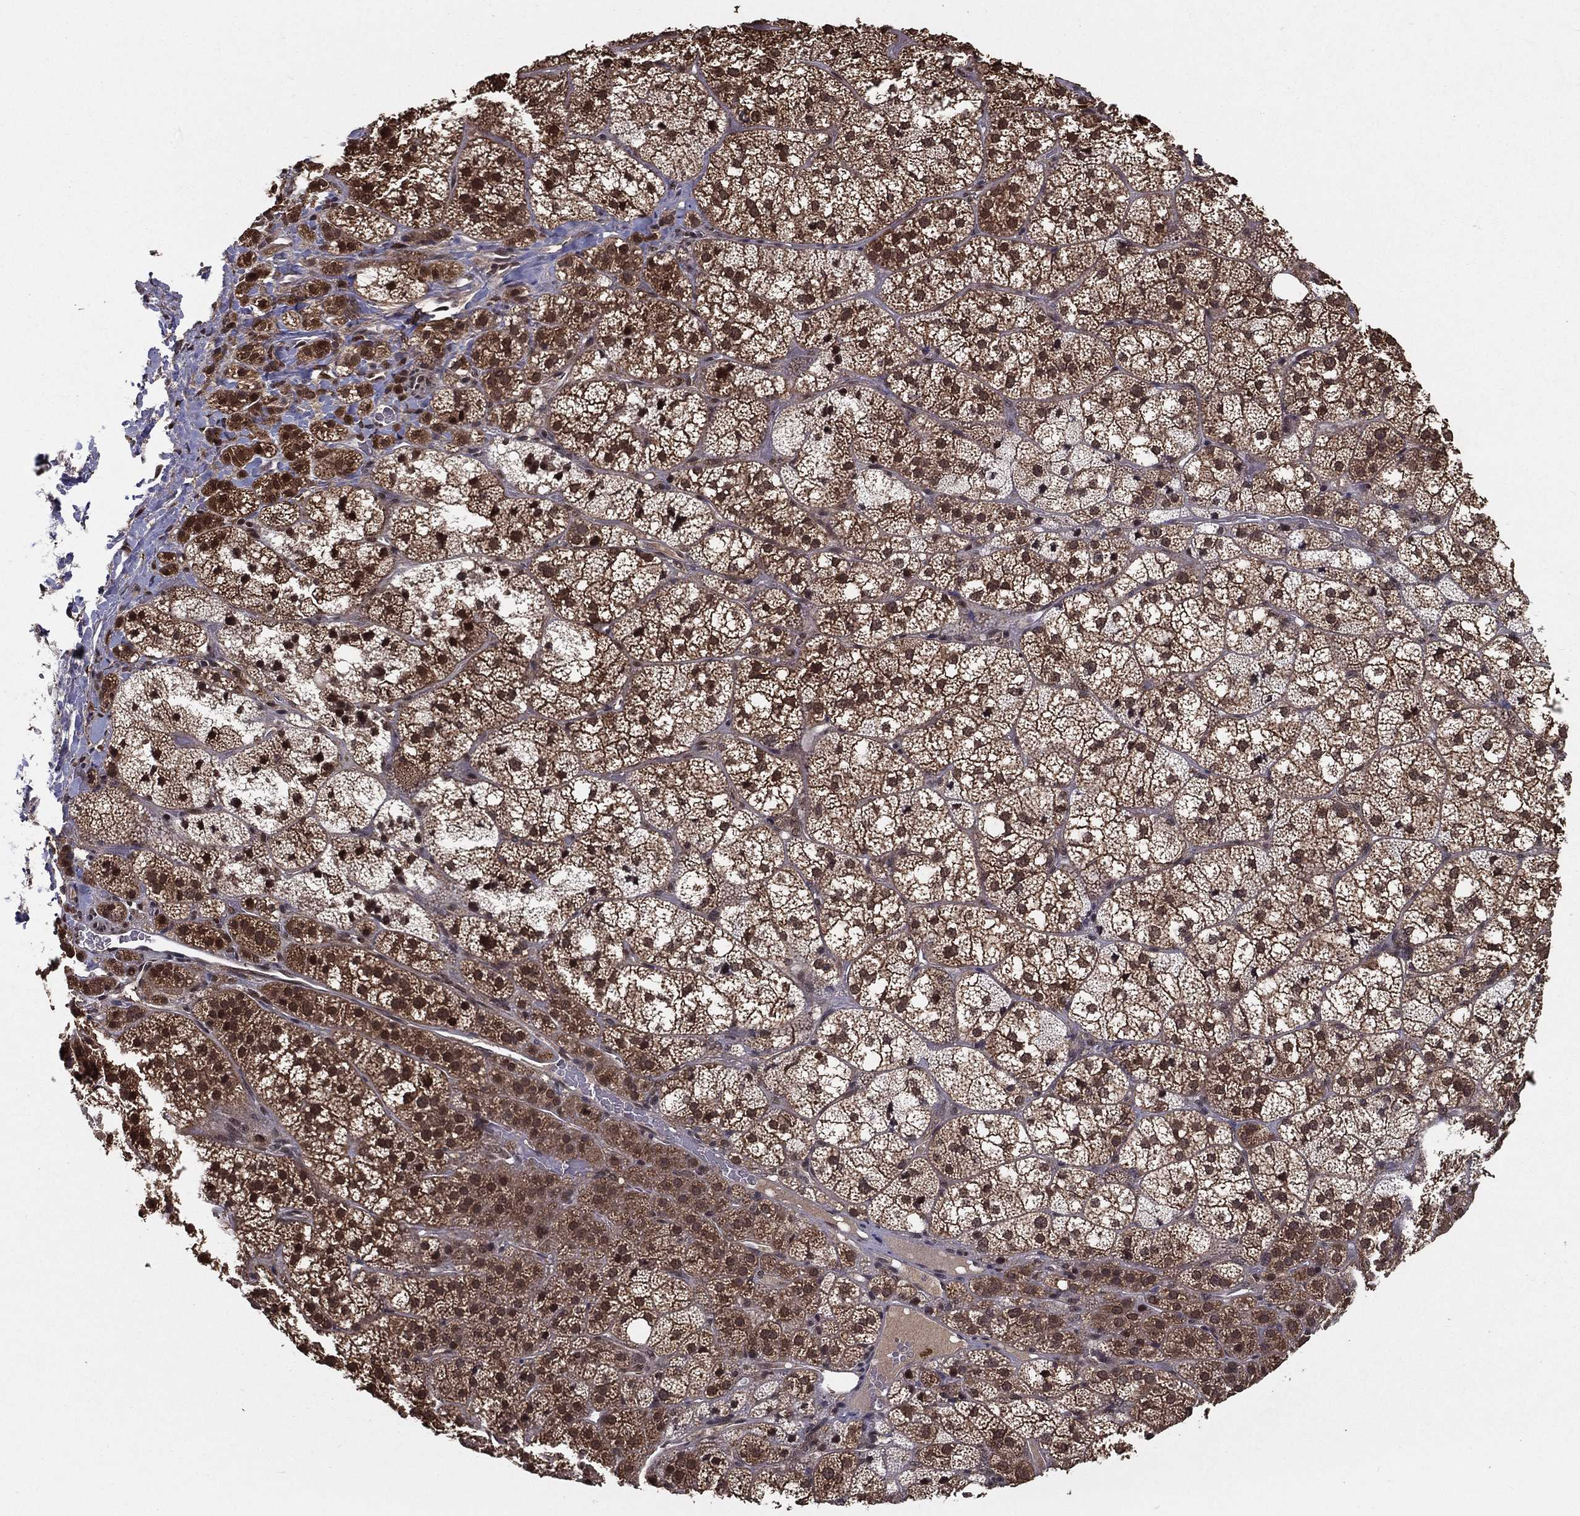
{"staining": {"intensity": "moderate", "quantity": ">75%", "location": "cytoplasmic/membranous,nuclear"}, "tissue": "adrenal gland", "cell_type": "Glandular cells", "image_type": "normal", "snomed": [{"axis": "morphology", "description": "Normal tissue, NOS"}, {"axis": "topography", "description": "Adrenal gland"}], "caption": "Immunohistochemistry (DAB) staining of benign adrenal gland reveals moderate cytoplasmic/membranous,nuclear protein staining in about >75% of glandular cells. The protein of interest is shown in brown color, while the nuclei are stained blue.", "gene": "CARM1", "patient": {"sex": "female", "age": 60}}